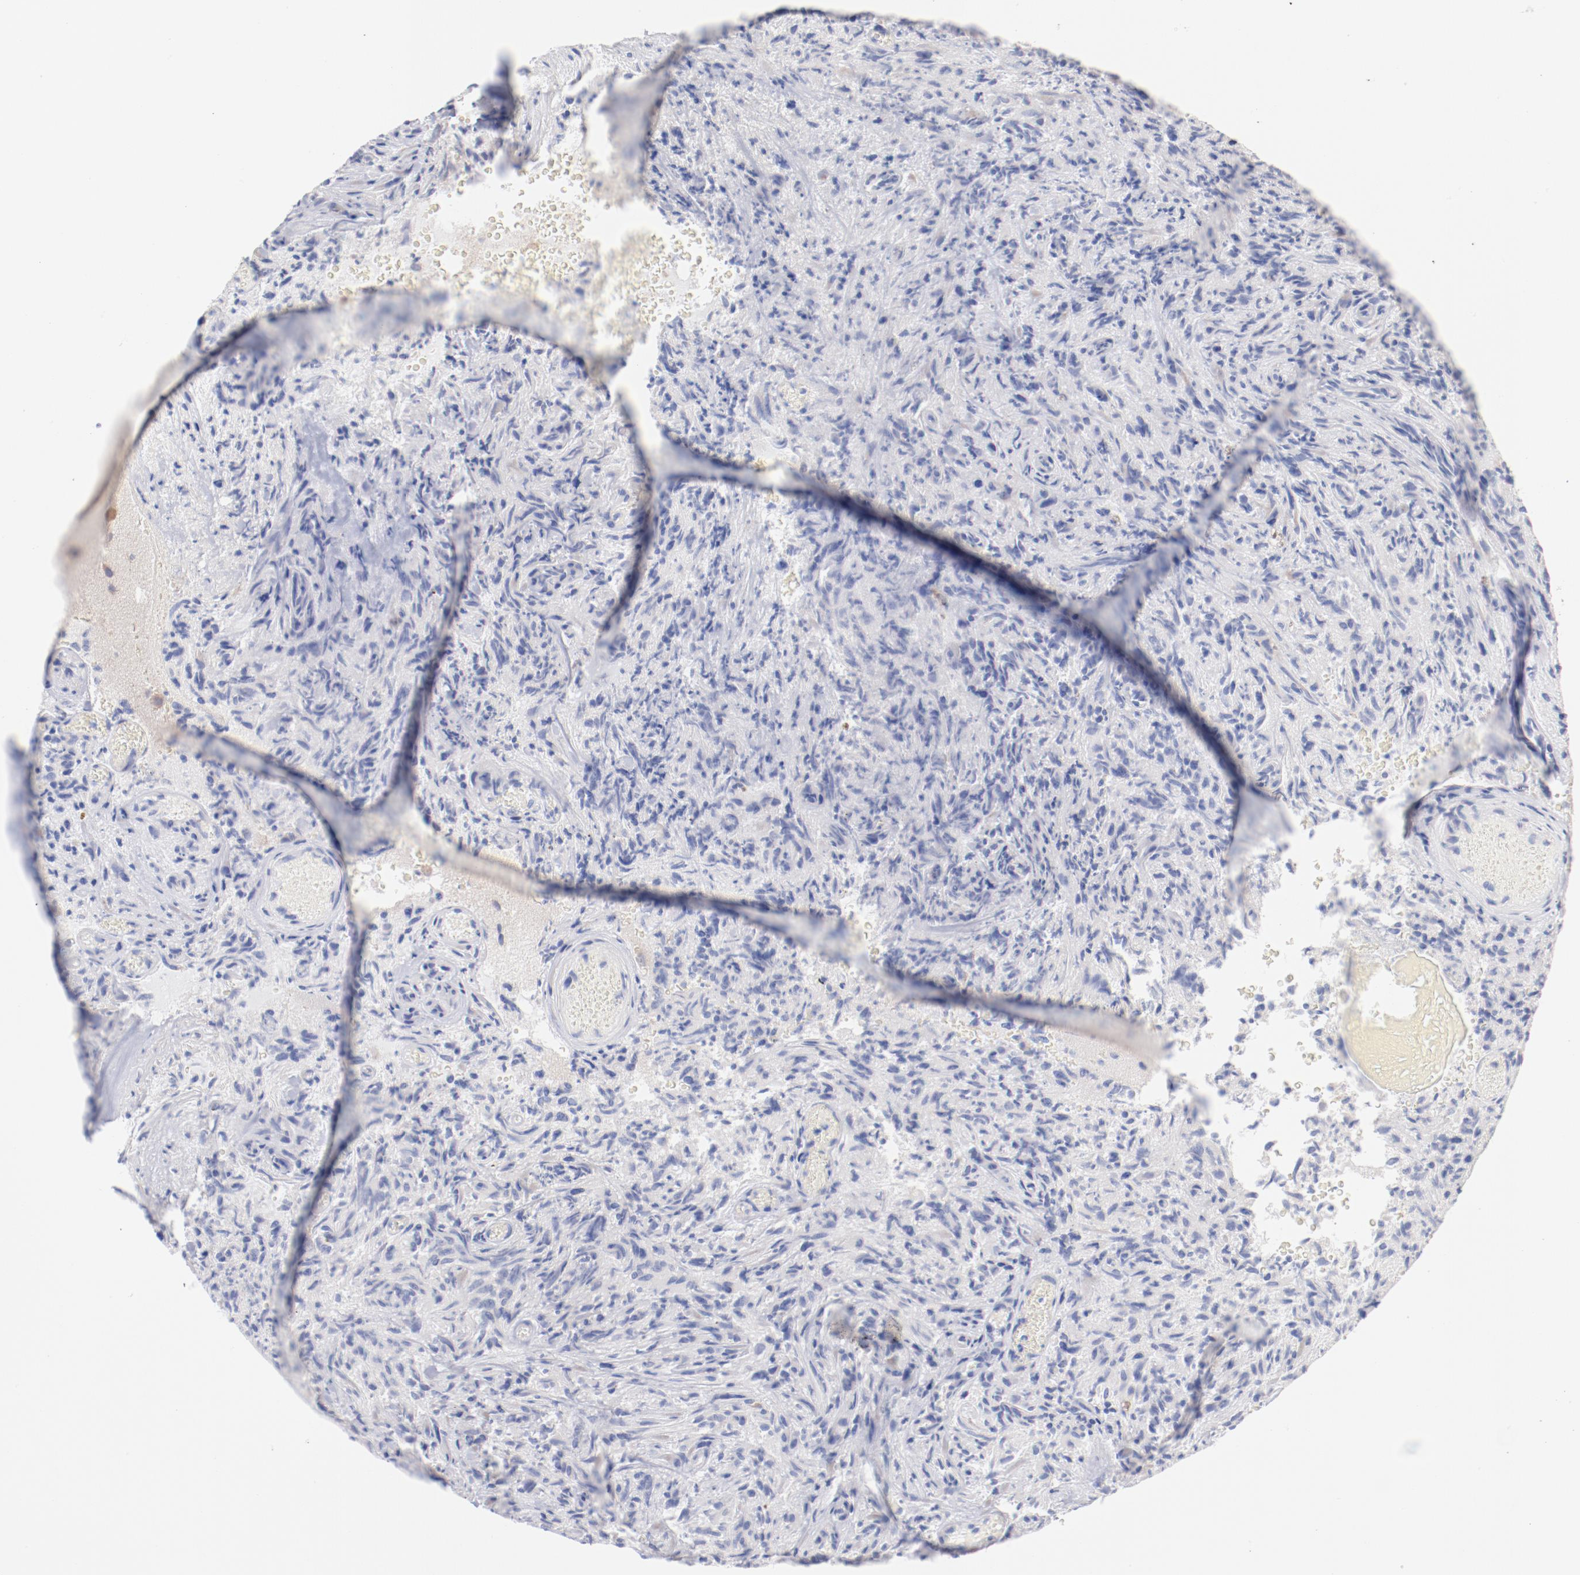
{"staining": {"intensity": "negative", "quantity": "none", "location": "none"}, "tissue": "glioma", "cell_type": "Tumor cells", "image_type": "cancer", "snomed": [{"axis": "morphology", "description": "Normal tissue, NOS"}, {"axis": "morphology", "description": "Glioma, malignant, High grade"}, {"axis": "topography", "description": "Cerebral cortex"}], "caption": "The histopathology image shows no staining of tumor cells in glioma.", "gene": "SETD3", "patient": {"sex": "male", "age": 75}}